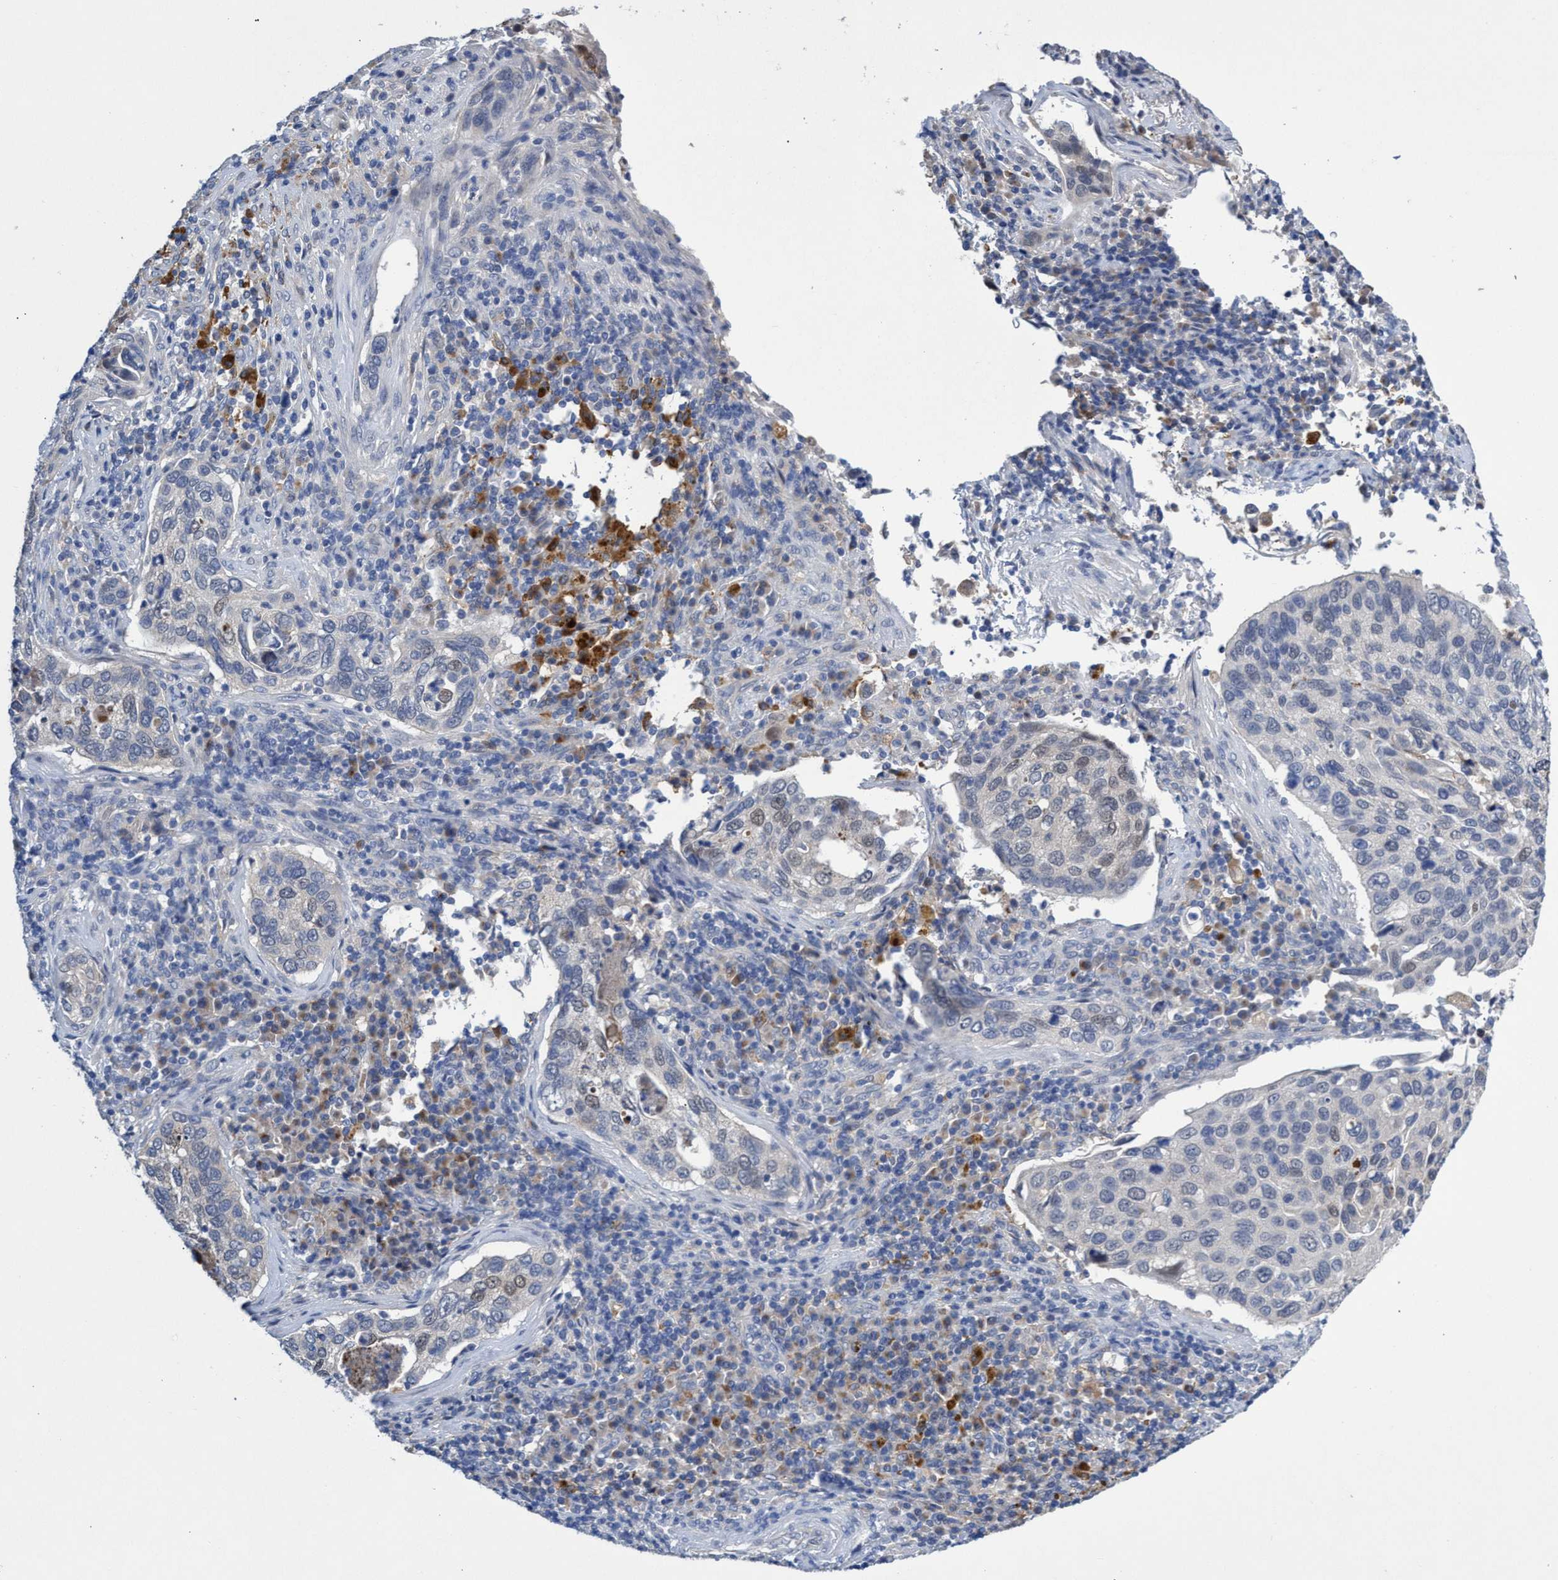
{"staining": {"intensity": "negative", "quantity": "none", "location": "none"}, "tissue": "cervical cancer", "cell_type": "Tumor cells", "image_type": "cancer", "snomed": [{"axis": "morphology", "description": "Squamous cell carcinoma, NOS"}, {"axis": "topography", "description": "Cervix"}], "caption": "Immunohistochemistry (IHC) micrograph of neoplastic tissue: human cervical cancer stained with DAB shows no significant protein staining in tumor cells.", "gene": "SVEP1", "patient": {"sex": "female", "age": 53}}